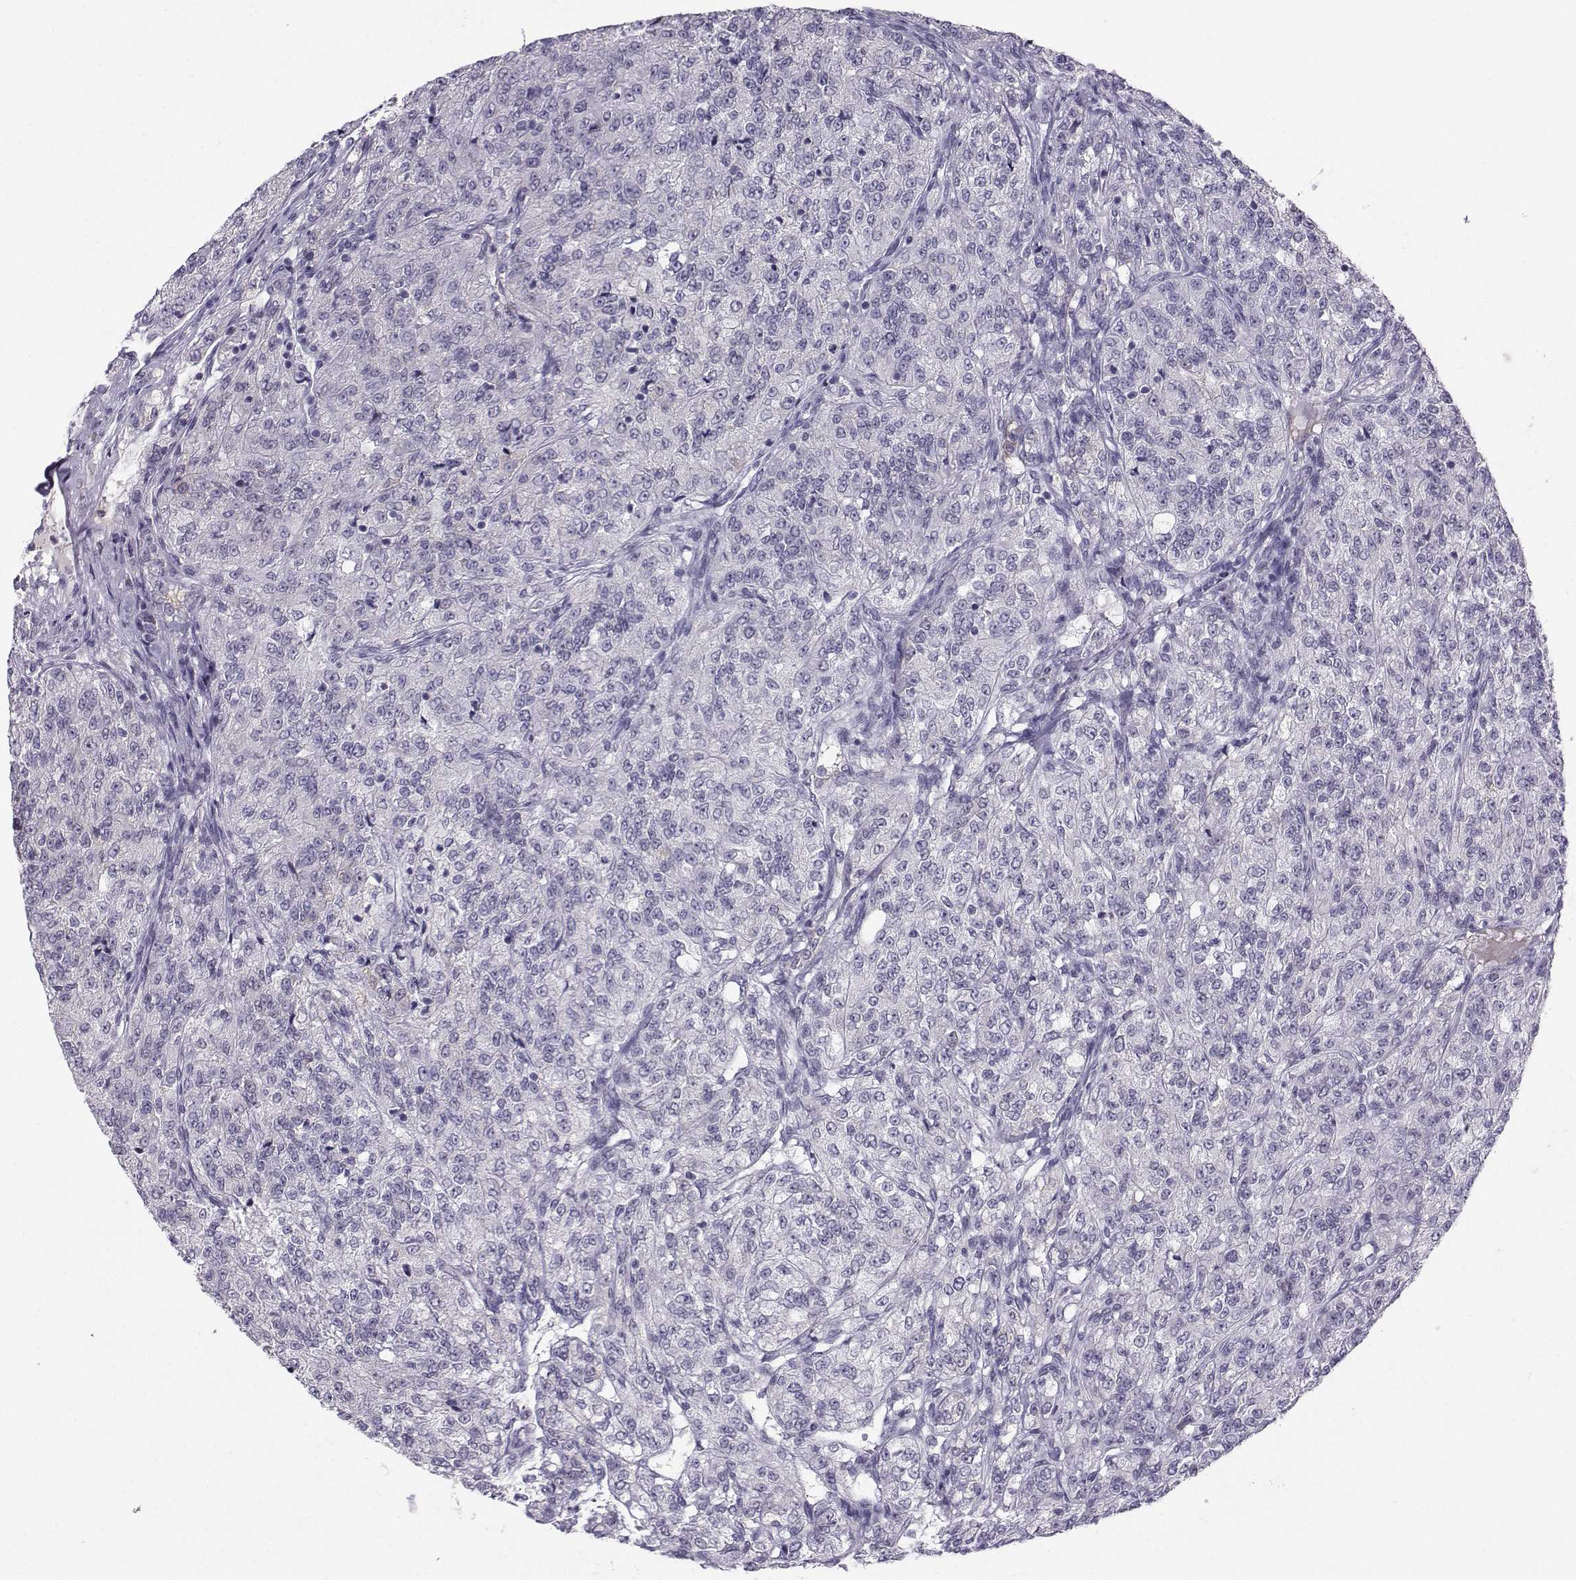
{"staining": {"intensity": "negative", "quantity": "none", "location": "none"}, "tissue": "renal cancer", "cell_type": "Tumor cells", "image_type": "cancer", "snomed": [{"axis": "morphology", "description": "Adenocarcinoma, NOS"}, {"axis": "topography", "description": "Kidney"}], "caption": "Protein analysis of renal adenocarcinoma displays no significant staining in tumor cells.", "gene": "LHX1", "patient": {"sex": "female", "age": 63}}